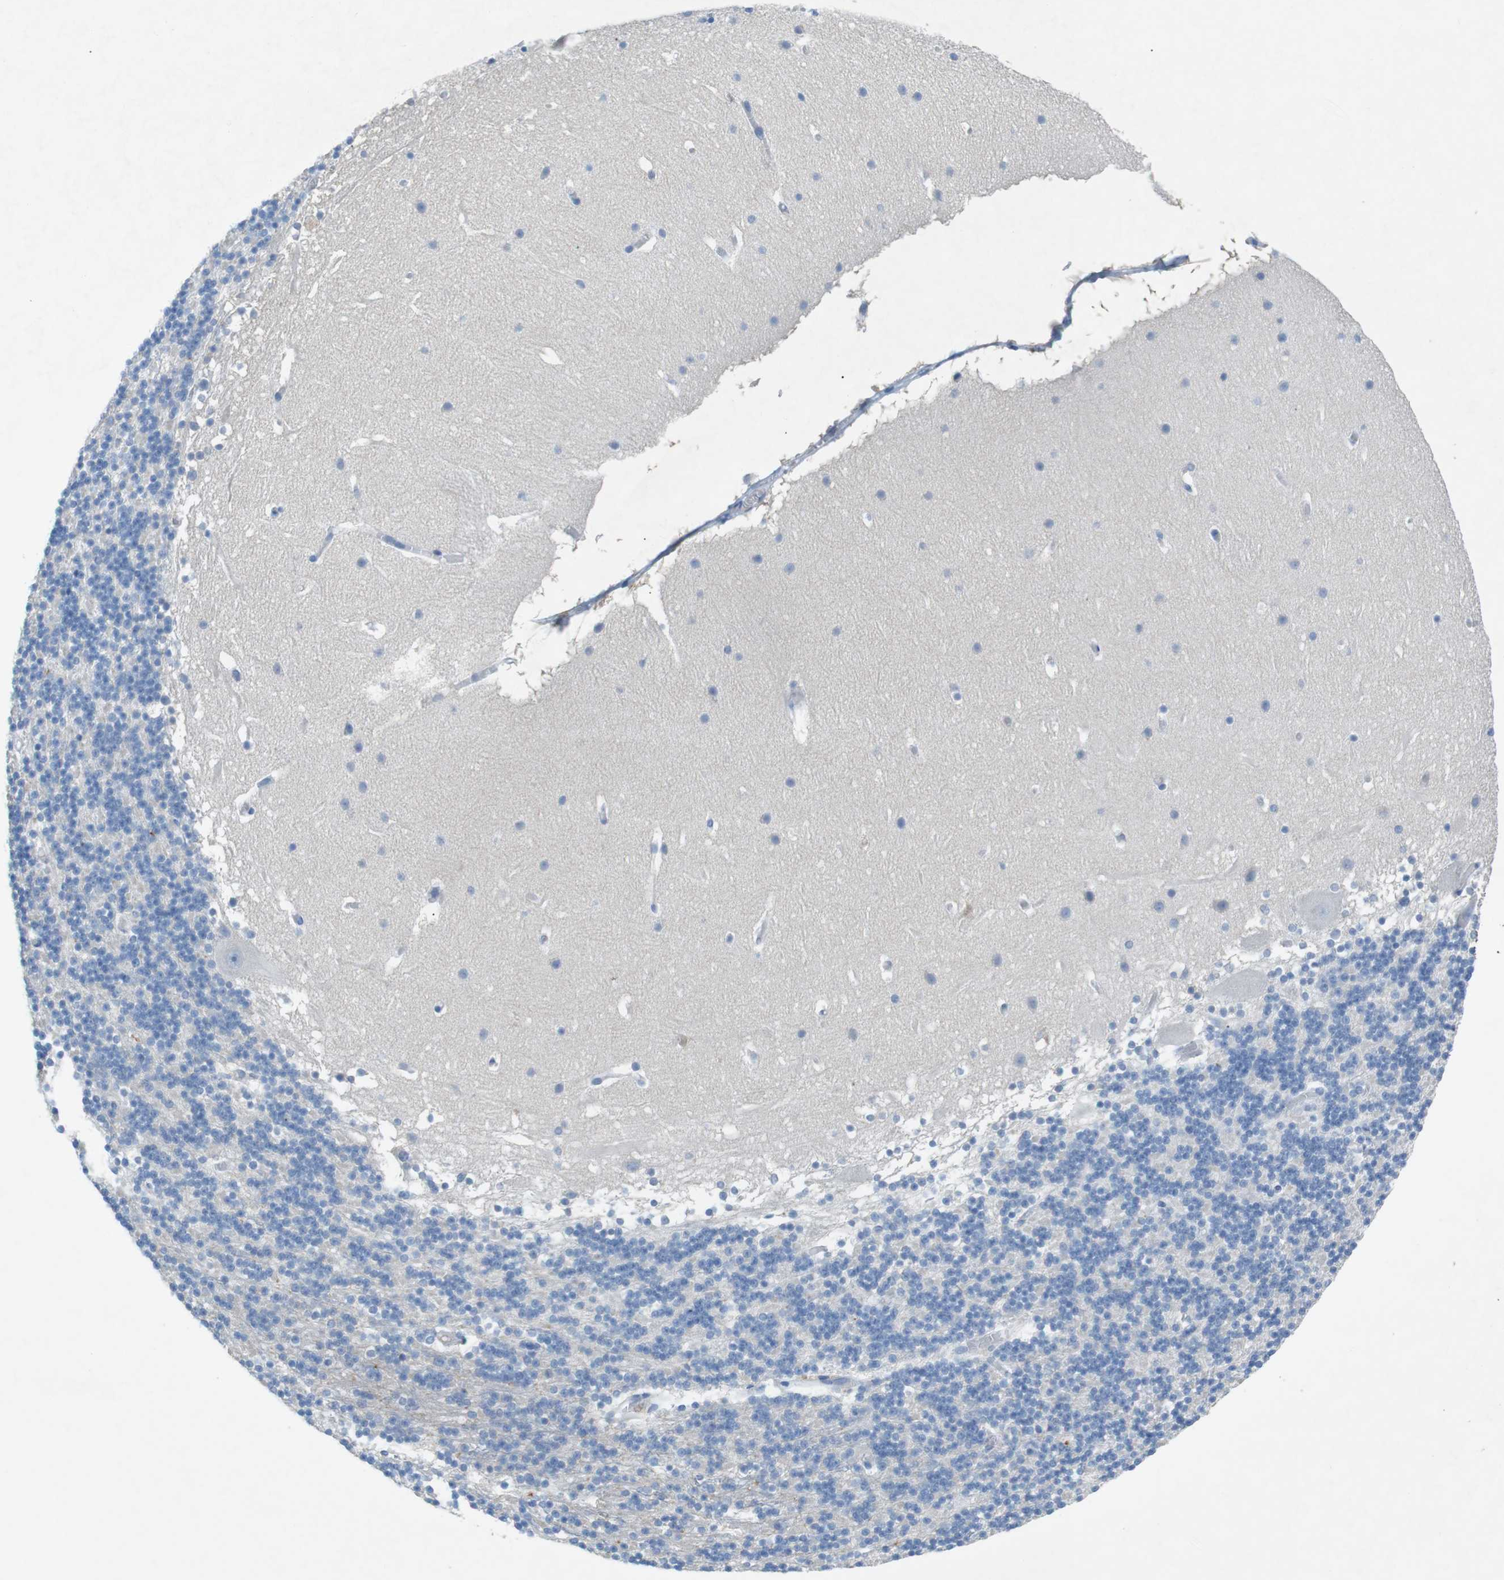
{"staining": {"intensity": "weak", "quantity": "<25%", "location": "cytoplasmic/membranous"}, "tissue": "cerebellum", "cell_type": "Cells in granular layer", "image_type": "normal", "snomed": [{"axis": "morphology", "description": "Normal tissue, NOS"}, {"axis": "topography", "description": "Cerebellum"}], "caption": "There is no significant positivity in cells in granular layer of cerebellum. The staining was performed using DAB (3,3'-diaminobenzidine) to visualize the protein expression in brown, while the nuclei were stained in blue with hematoxylin (Magnification: 20x).", "gene": "SALL4", "patient": {"sex": "male", "age": 45}}